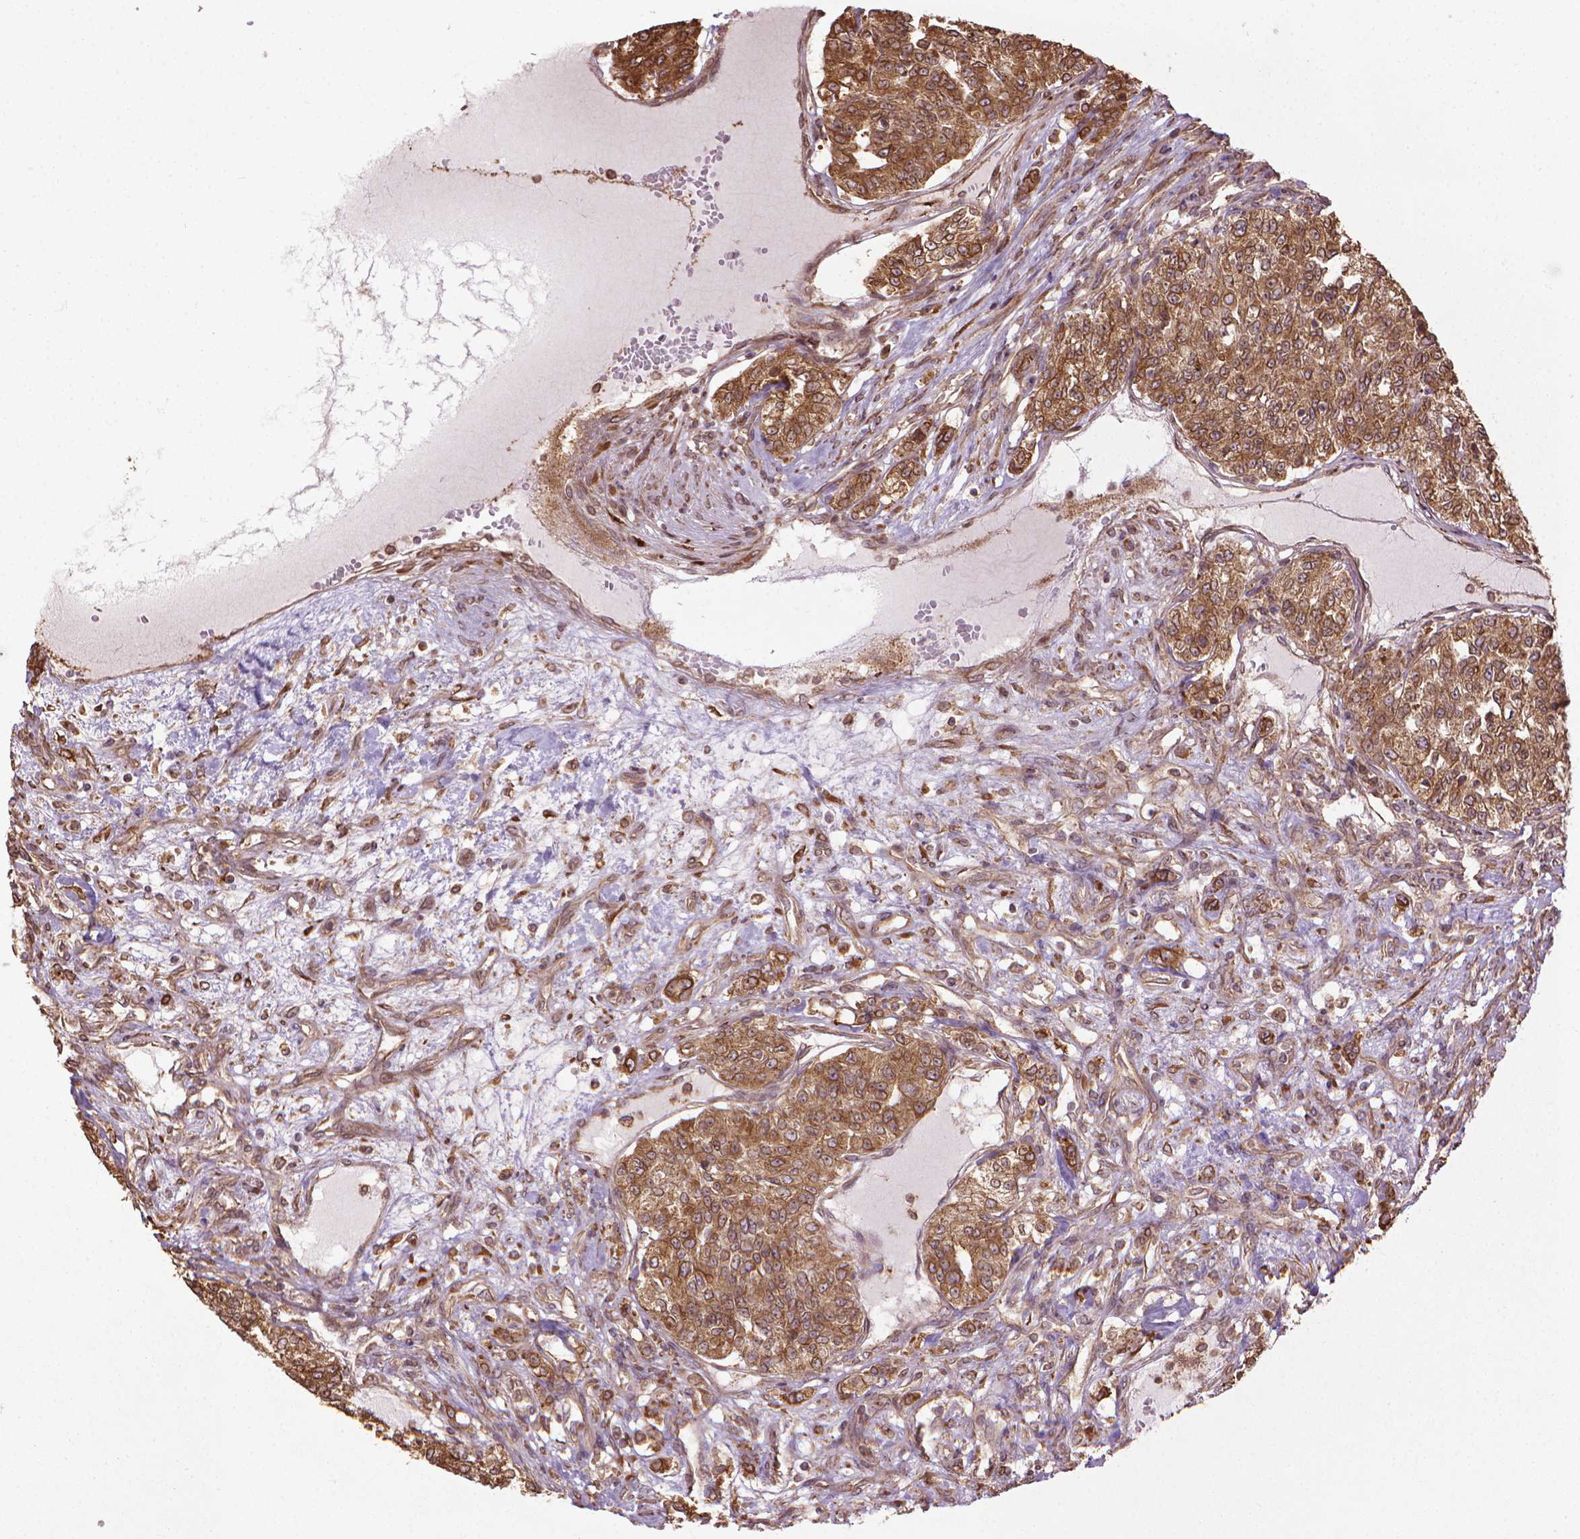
{"staining": {"intensity": "moderate", "quantity": ">75%", "location": "cytoplasmic/membranous"}, "tissue": "renal cancer", "cell_type": "Tumor cells", "image_type": "cancer", "snomed": [{"axis": "morphology", "description": "Adenocarcinoma, NOS"}, {"axis": "topography", "description": "Kidney"}], "caption": "Tumor cells exhibit medium levels of moderate cytoplasmic/membranous expression in about >75% of cells in human adenocarcinoma (renal).", "gene": "GAS1", "patient": {"sex": "female", "age": 63}}